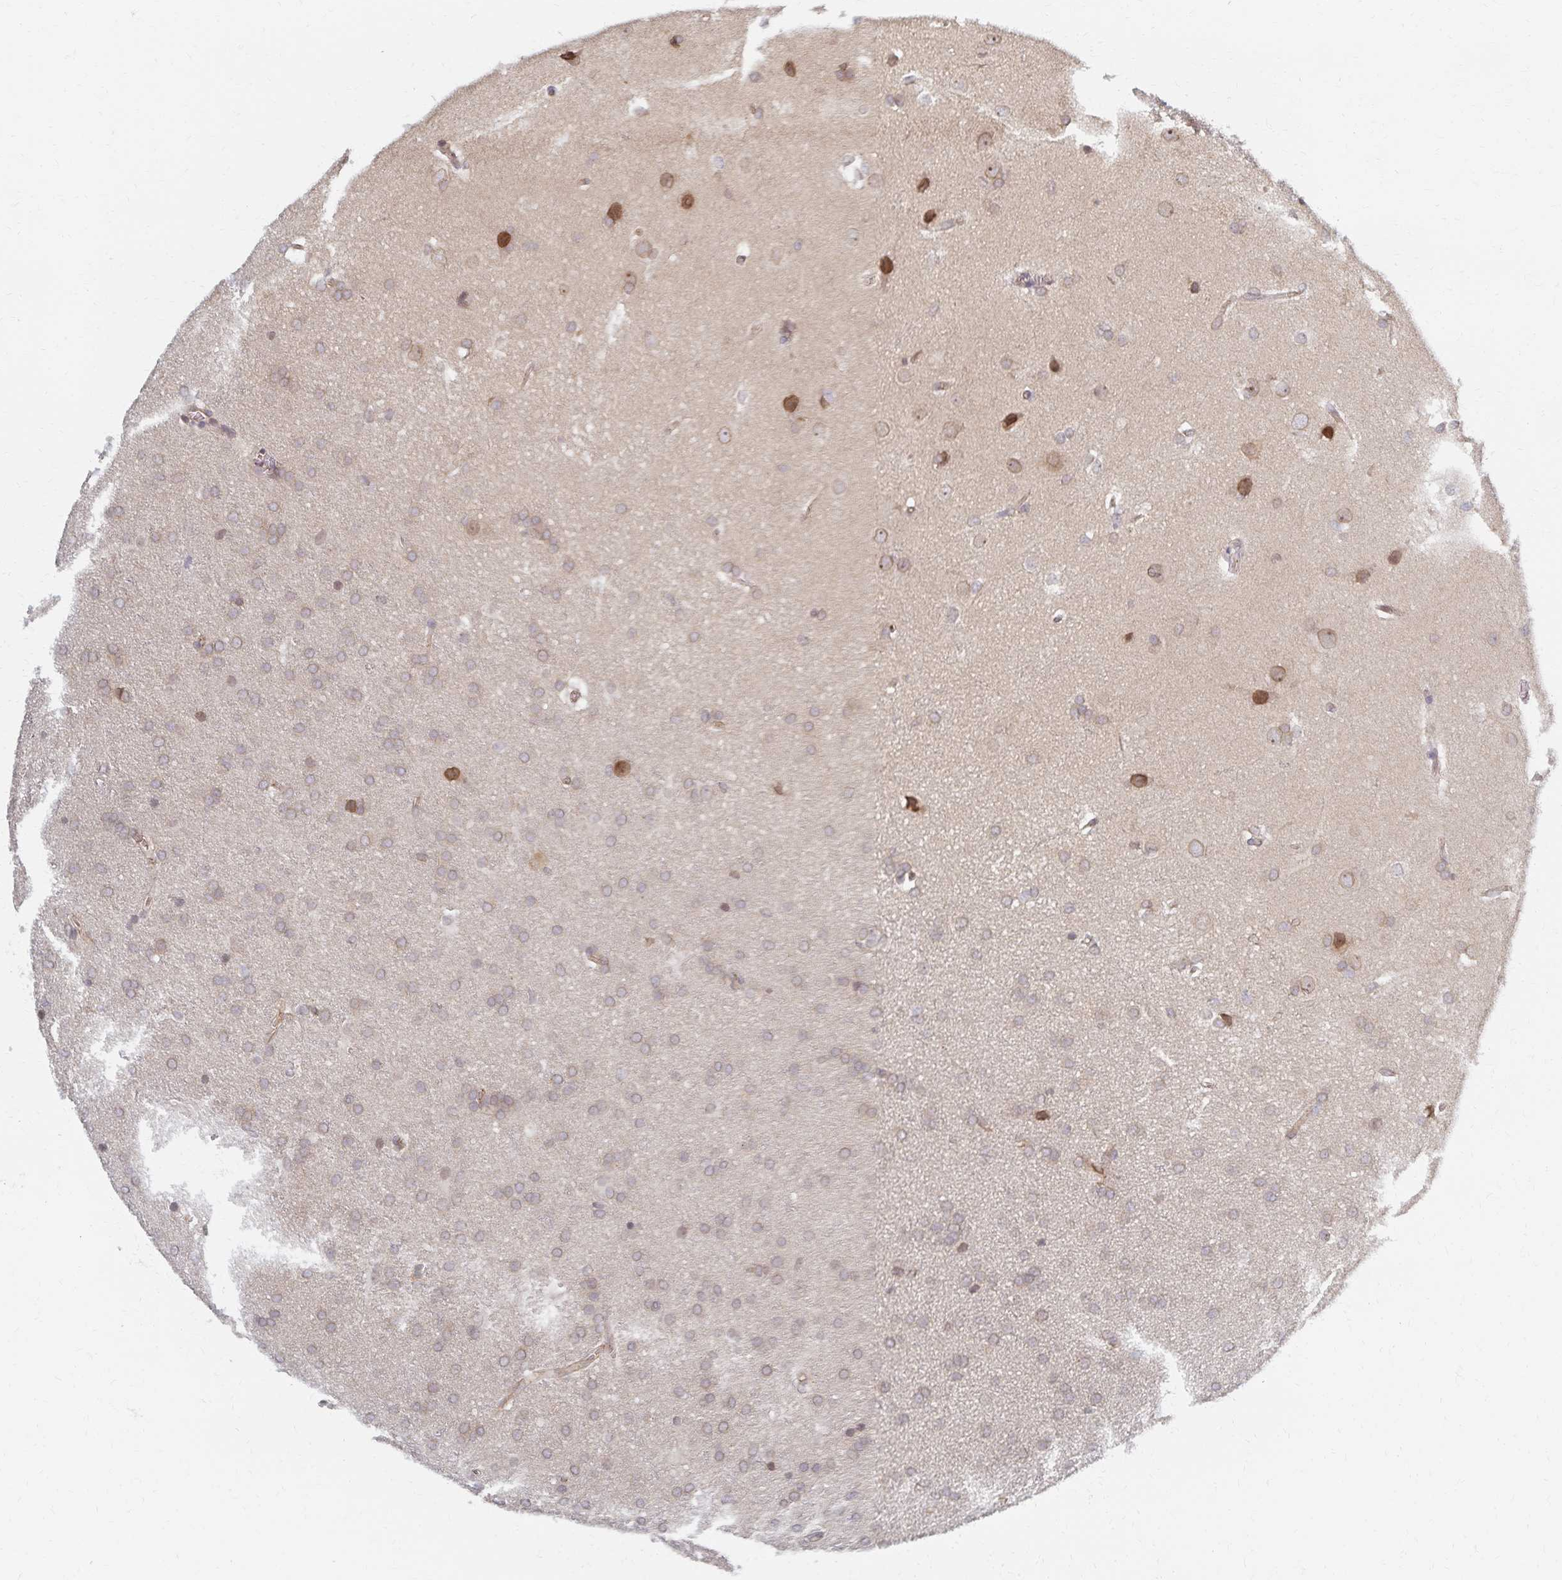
{"staining": {"intensity": "weak", "quantity": "25%-75%", "location": "cytoplasmic/membranous,nuclear"}, "tissue": "glioma", "cell_type": "Tumor cells", "image_type": "cancer", "snomed": [{"axis": "morphology", "description": "Glioma, malignant, Low grade"}, {"axis": "topography", "description": "Brain"}], "caption": "Brown immunohistochemical staining in human glioma shows weak cytoplasmic/membranous and nuclear positivity in about 25%-75% of tumor cells.", "gene": "RAB9B", "patient": {"sex": "female", "age": 32}}